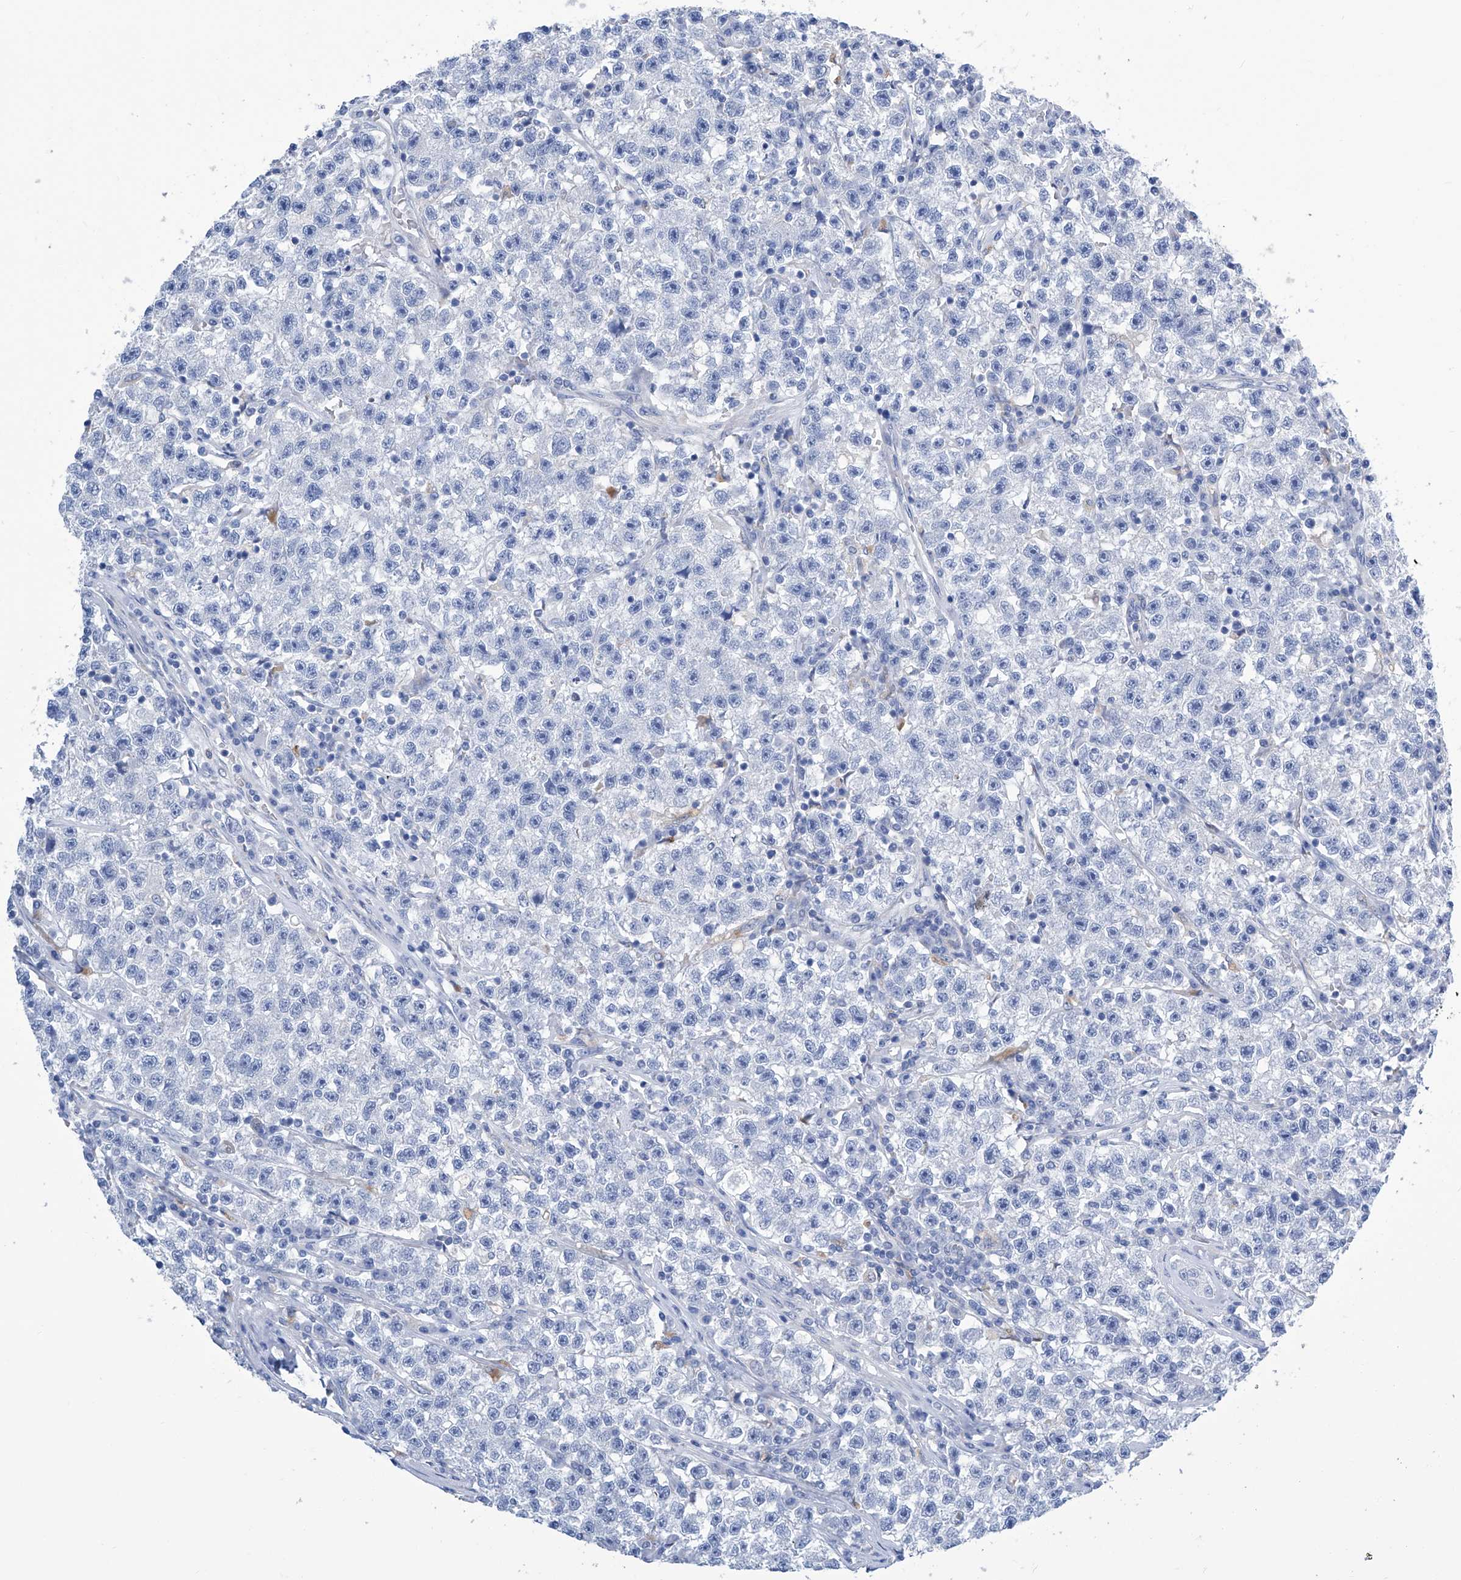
{"staining": {"intensity": "negative", "quantity": "none", "location": "none"}, "tissue": "testis cancer", "cell_type": "Tumor cells", "image_type": "cancer", "snomed": [{"axis": "morphology", "description": "Seminoma, NOS"}, {"axis": "topography", "description": "Testis"}], "caption": "The micrograph demonstrates no staining of tumor cells in testis cancer.", "gene": "IMPA2", "patient": {"sex": "male", "age": 22}}